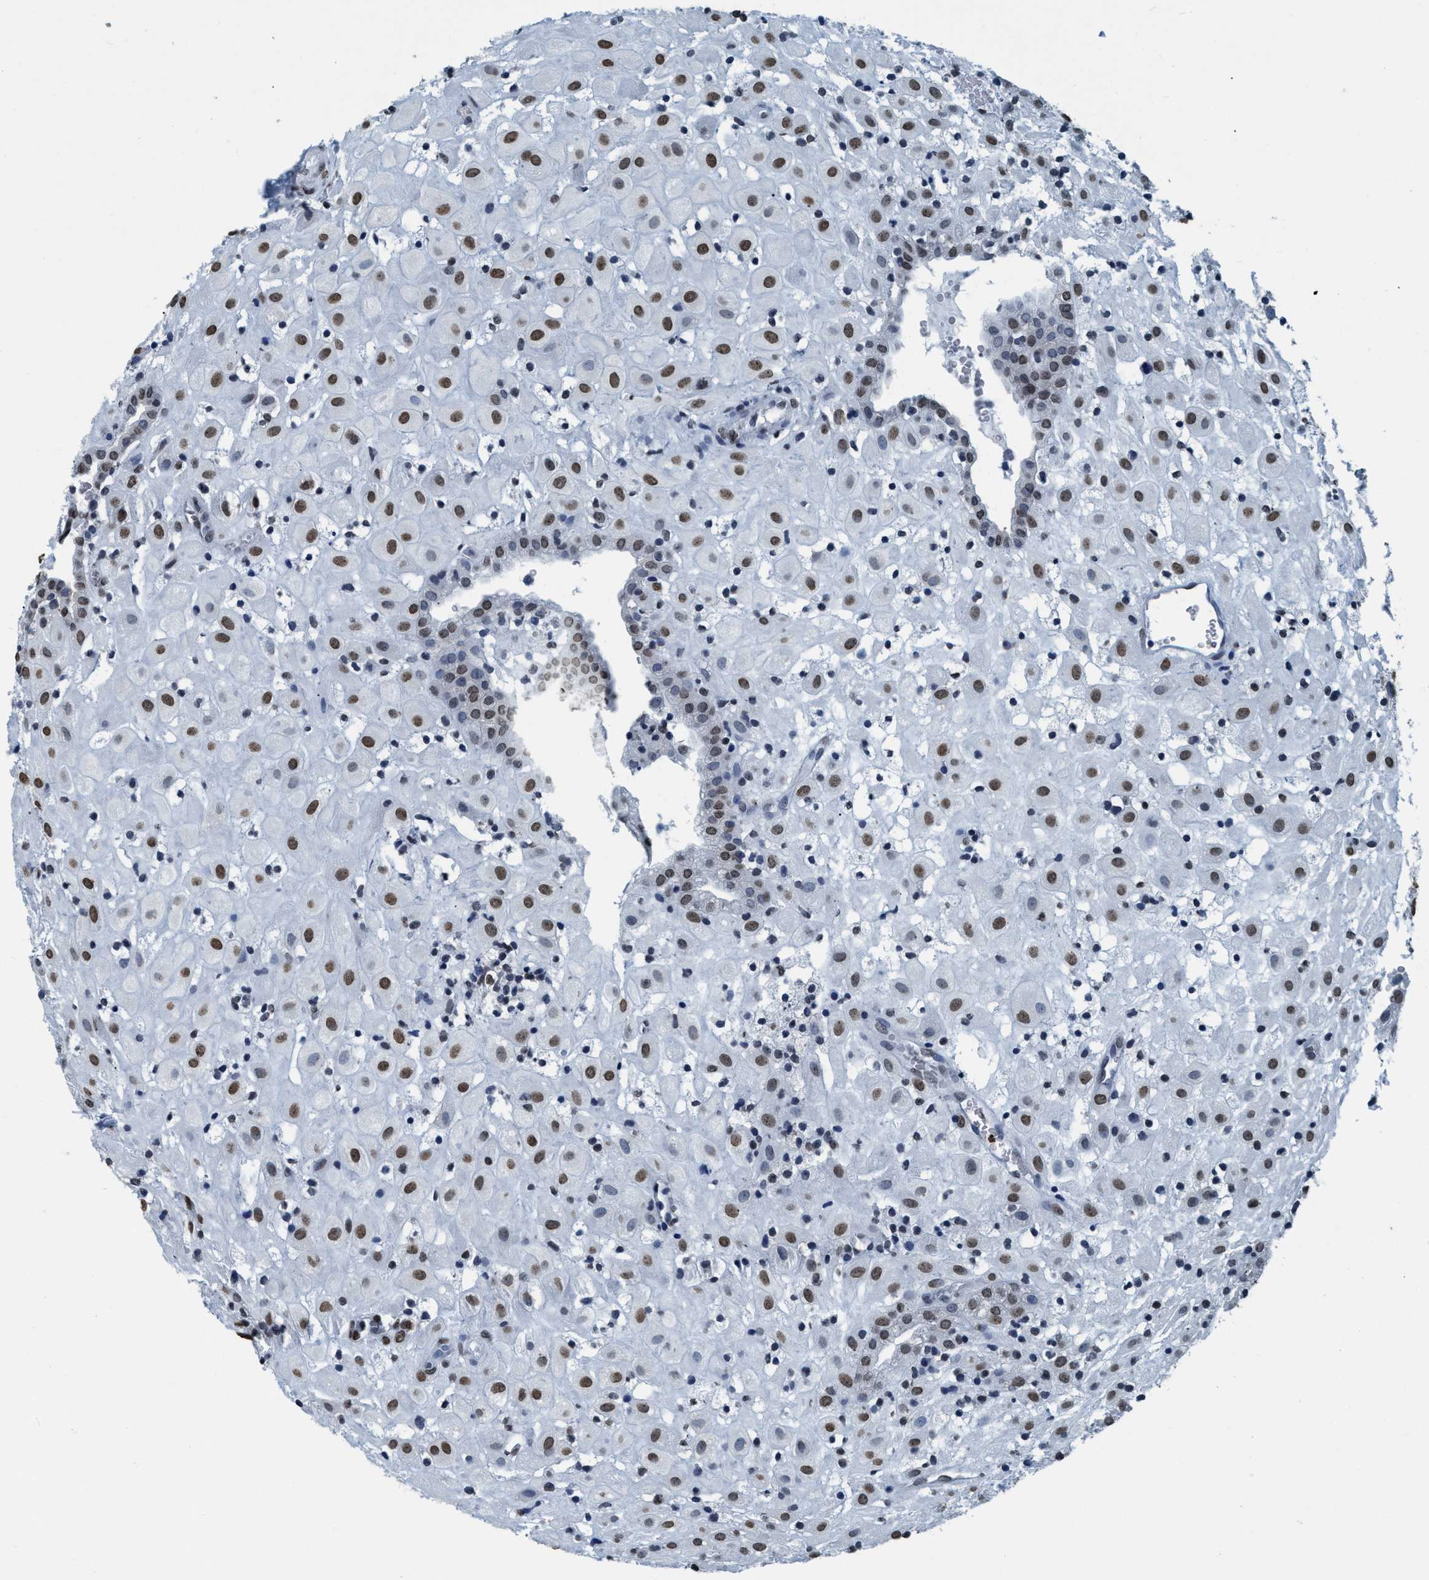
{"staining": {"intensity": "moderate", "quantity": ">75%", "location": "nuclear"}, "tissue": "placenta", "cell_type": "Decidual cells", "image_type": "normal", "snomed": [{"axis": "morphology", "description": "Normal tissue, NOS"}, {"axis": "topography", "description": "Placenta"}], "caption": "Placenta stained with a brown dye displays moderate nuclear positive positivity in about >75% of decidual cells.", "gene": "CCNE2", "patient": {"sex": "female", "age": 18}}